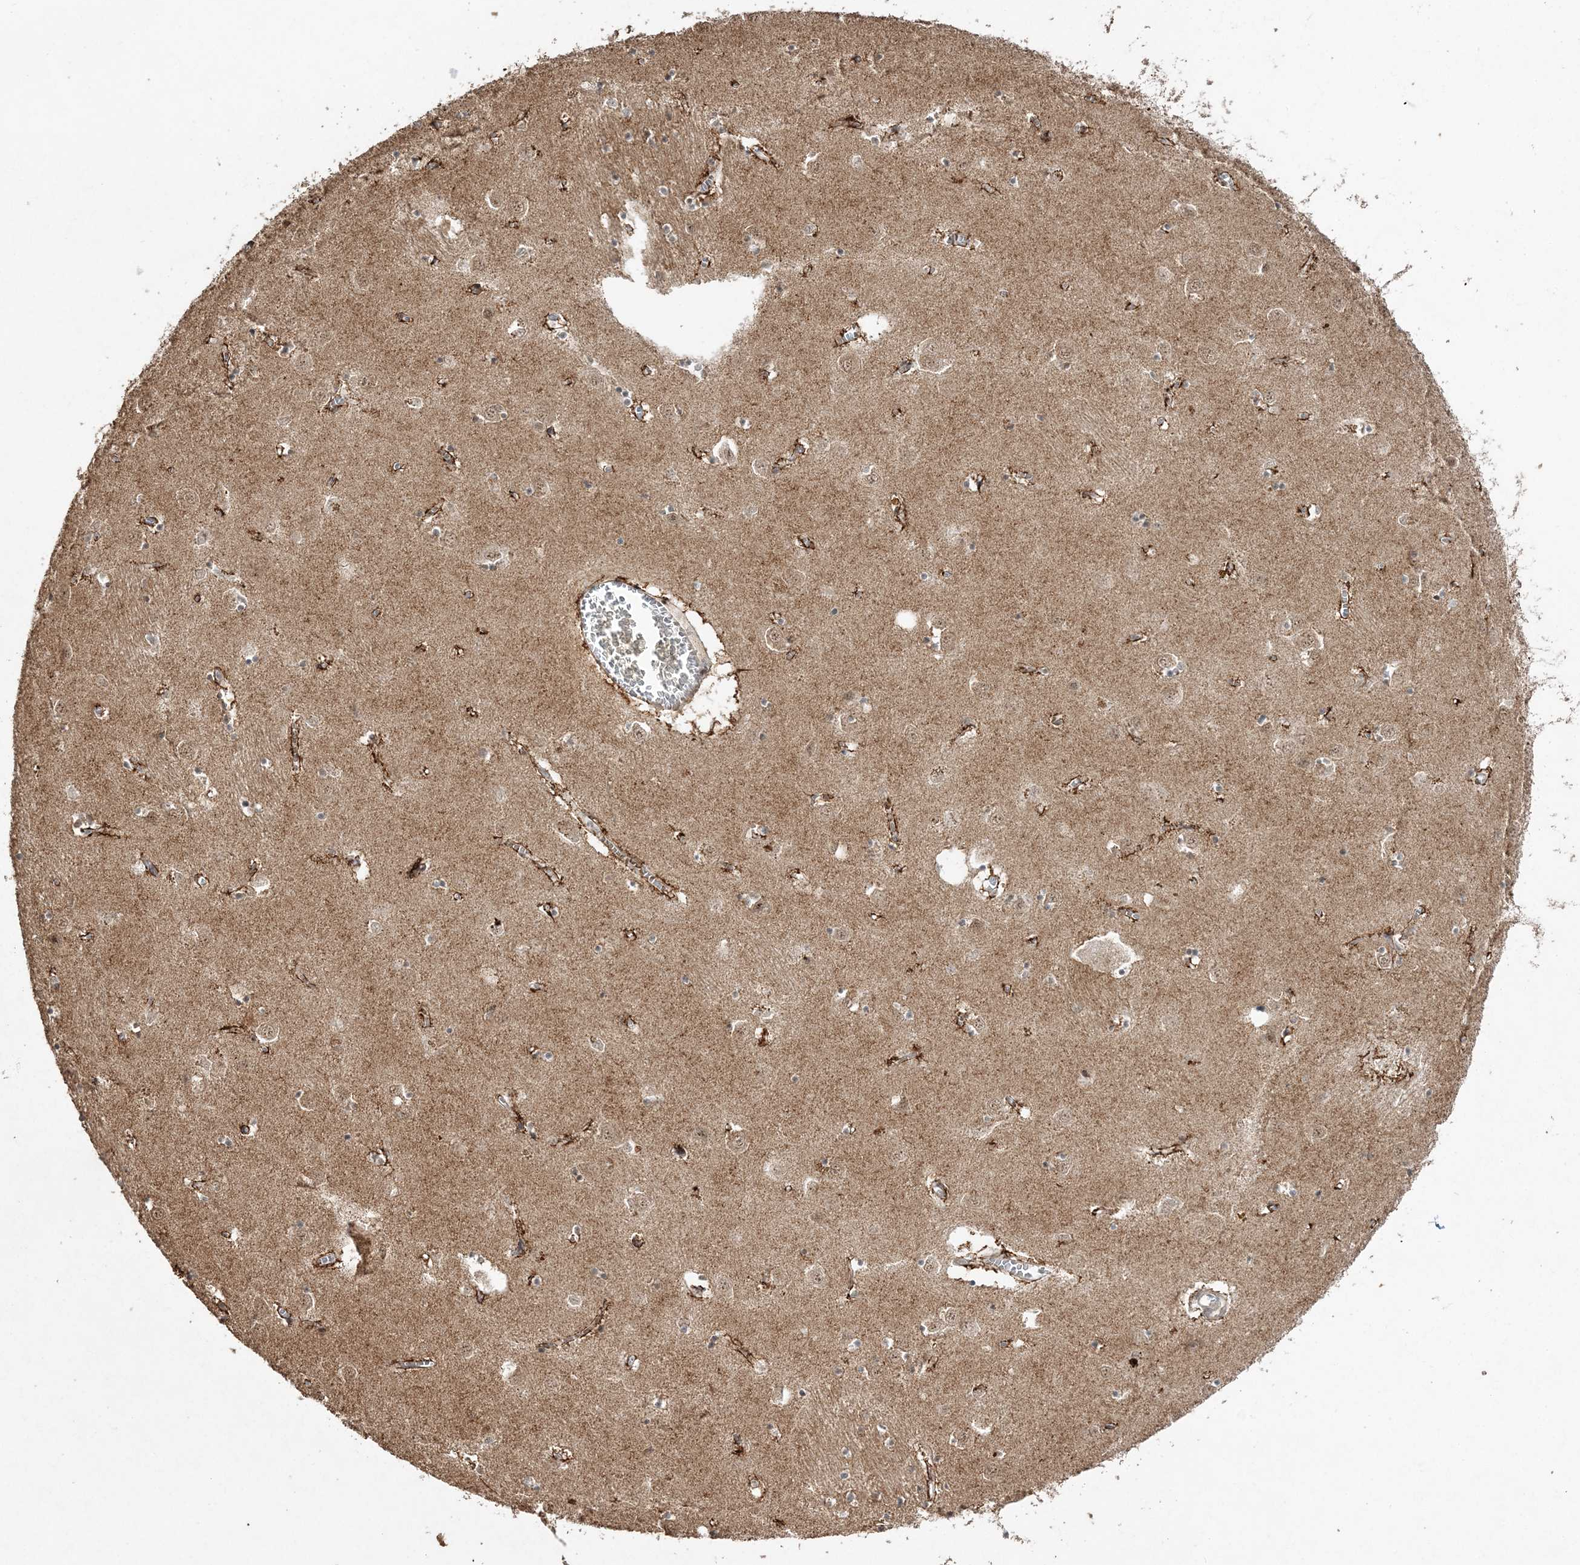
{"staining": {"intensity": "moderate", "quantity": "<25%", "location": "nuclear"}, "tissue": "caudate", "cell_type": "Glial cells", "image_type": "normal", "snomed": [{"axis": "morphology", "description": "Normal tissue, NOS"}, {"axis": "topography", "description": "Lateral ventricle wall"}], "caption": "Moderate nuclear expression is seen in approximately <25% of glial cells in unremarkable caudate. (Brightfield microscopy of DAB IHC at high magnification).", "gene": "POLR3B", "patient": {"sex": "male", "age": 70}}